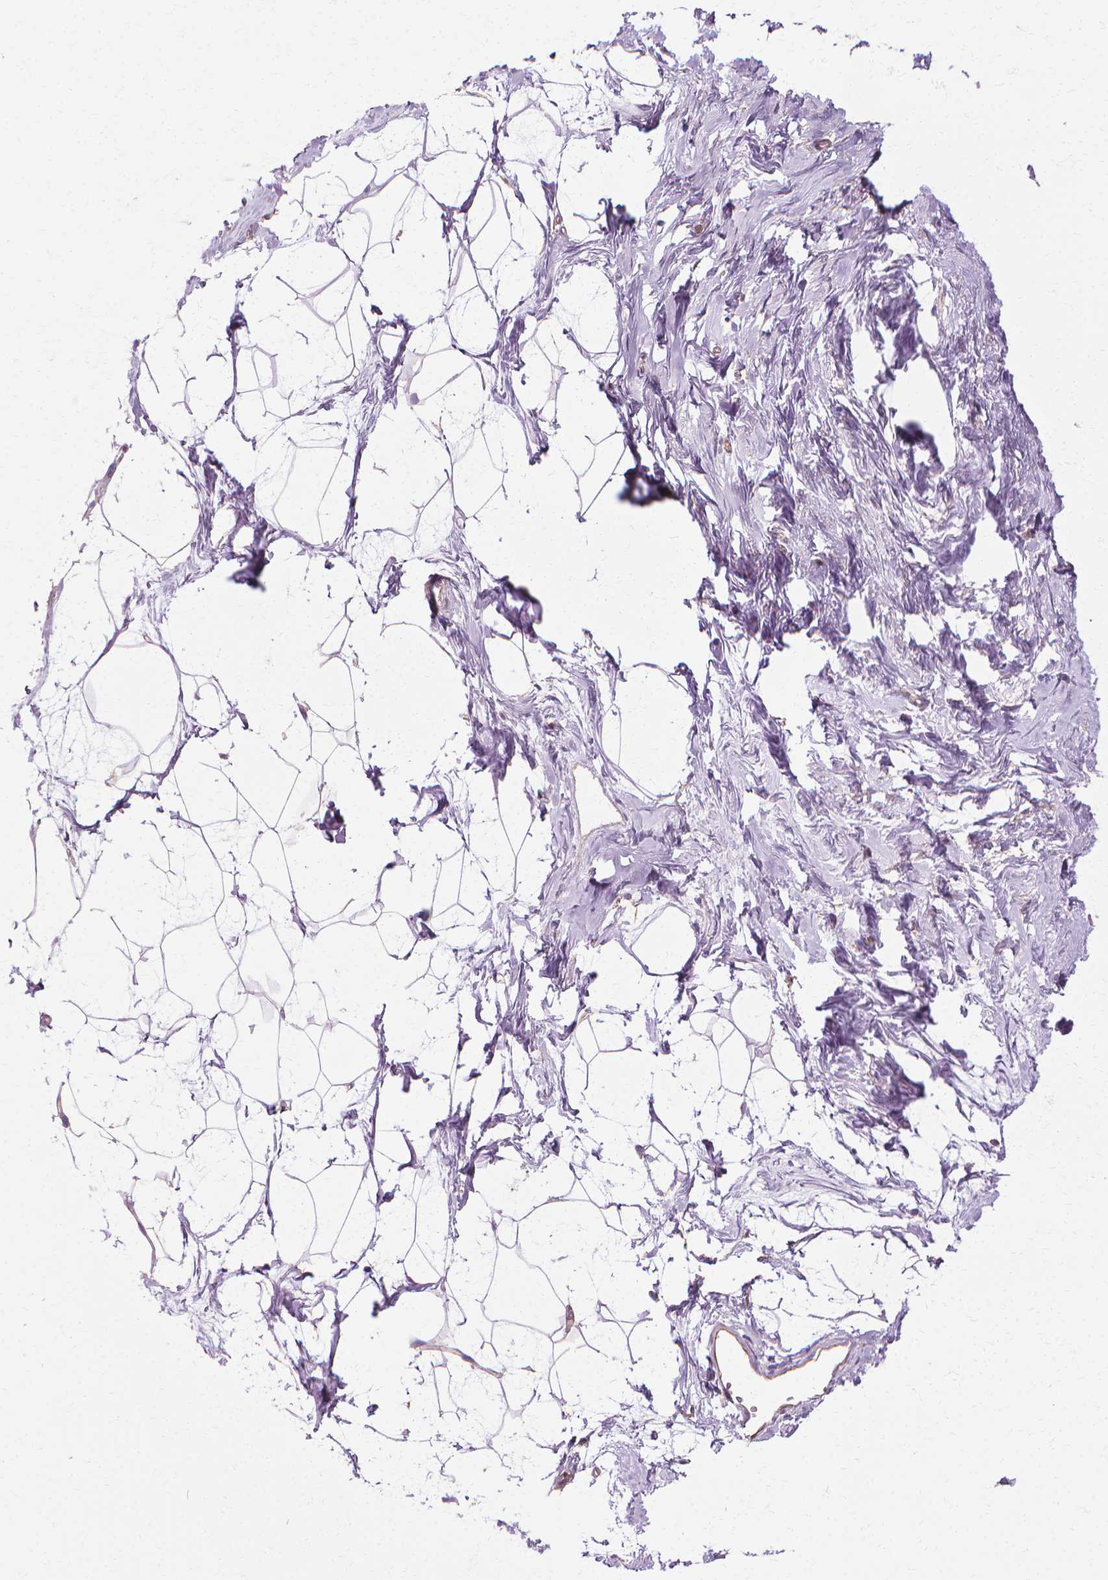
{"staining": {"intensity": "negative", "quantity": "none", "location": "none"}, "tissue": "breast", "cell_type": "Adipocytes", "image_type": "normal", "snomed": [{"axis": "morphology", "description": "Normal tissue, NOS"}, {"axis": "topography", "description": "Breast"}], "caption": "The photomicrograph displays no significant staining in adipocytes of breast.", "gene": "CFAP157", "patient": {"sex": "female", "age": 45}}